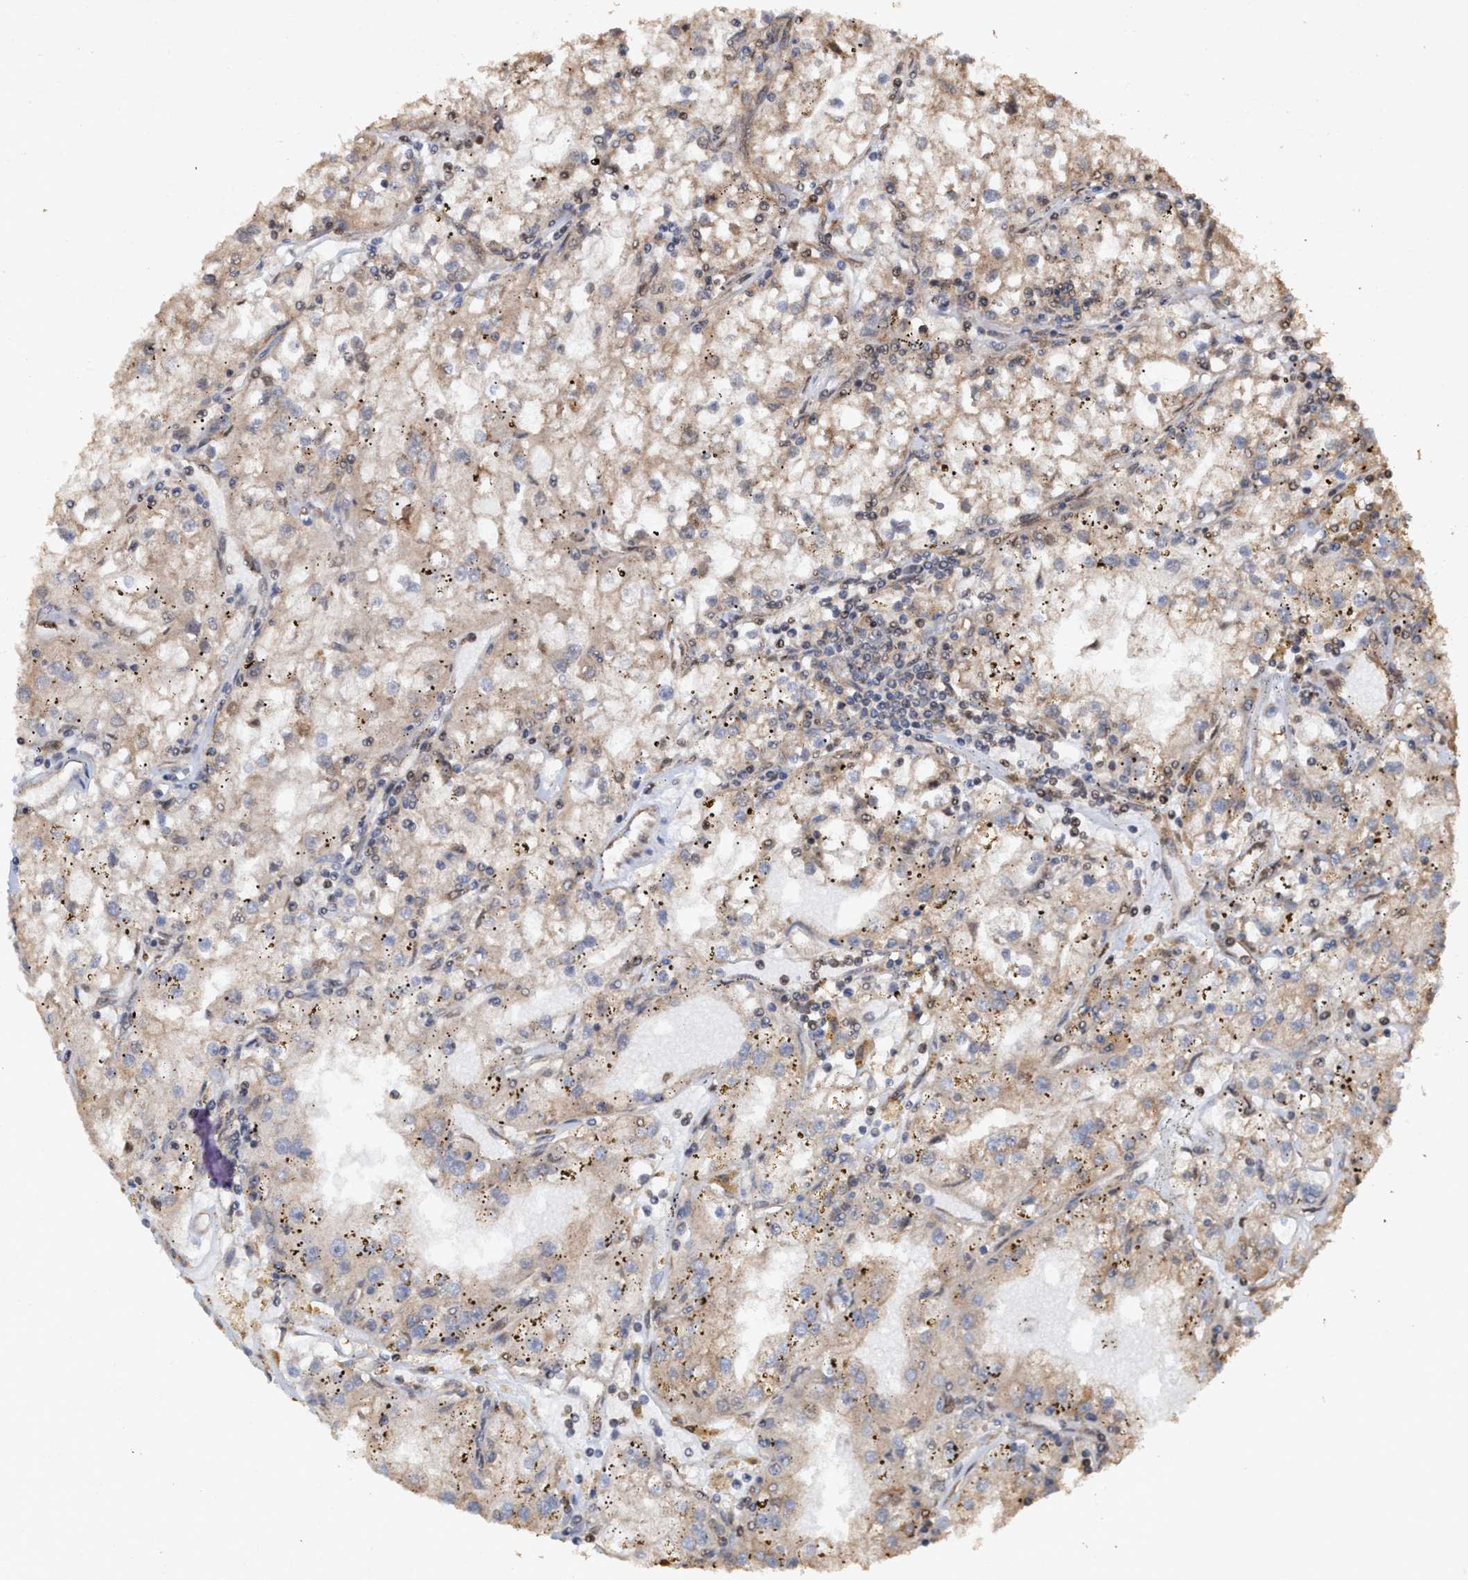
{"staining": {"intensity": "weak", "quantity": "<25%", "location": "cytoplasmic/membranous"}, "tissue": "renal cancer", "cell_type": "Tumor cells", "image_type": "cancer", "snomed": [{"axis": "morphology", "description": "Adenocarcinoma, NOS"}, {"axis": "topography", "description": "Kidney"}], "caption": "Adenocarcinoma (renal) stained for a protein using immunohistochemistry exhibits no staining tumor cells.", "gene": "TRPC7", "patient": {"sex": "male", "age": 56}}